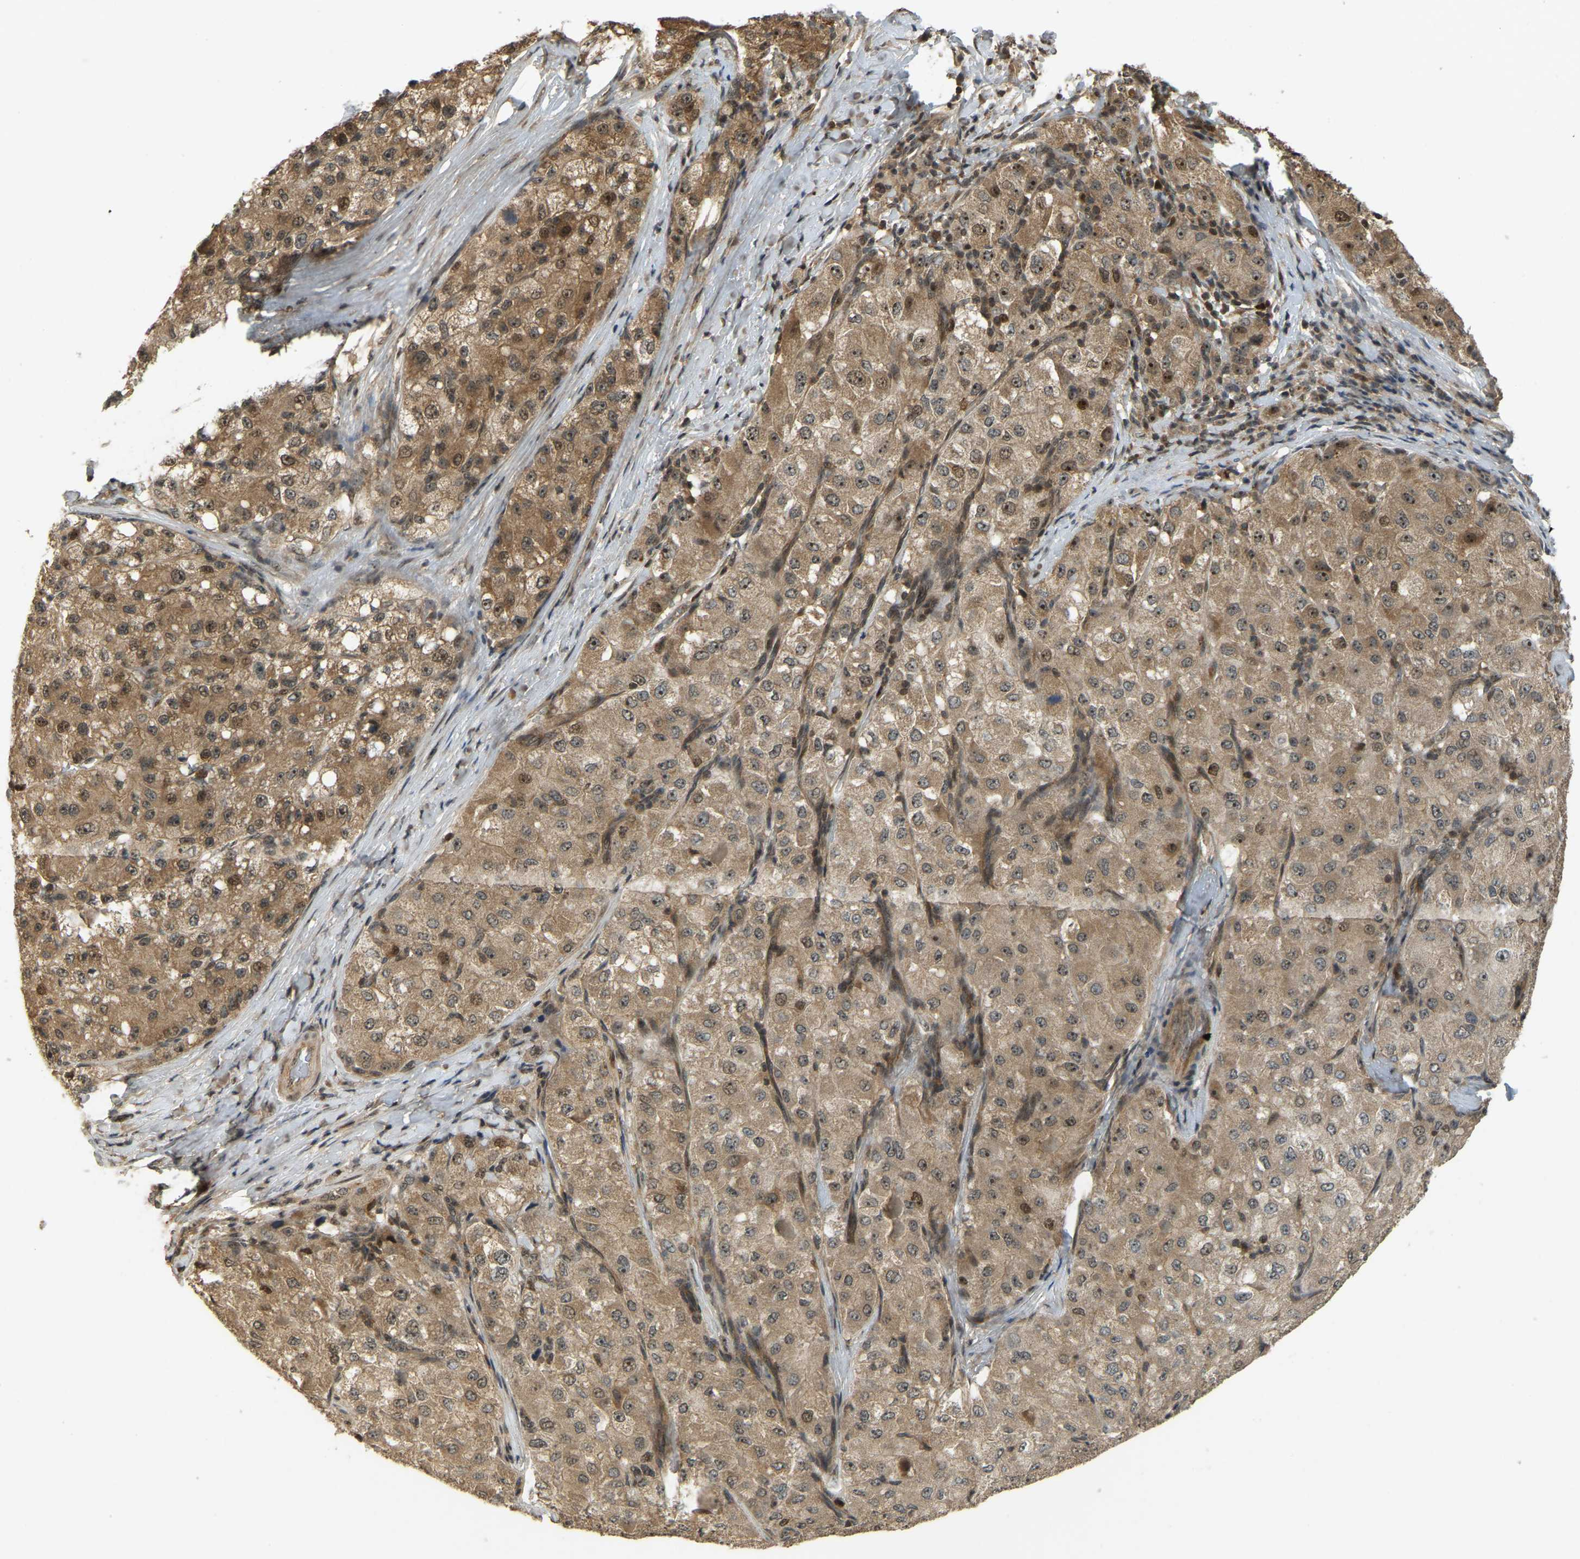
{"staining": {"intensity": "moderate", "quantity": ">75%", "location": "cytoplasmic/membranous,nuclear"}, "tissue": "liver cancer", "cell_type": "Tumor cells", "image_type": "cancer", "snomed": [{"axis": "morphology", "description": "Carcinoma, Hepatocellular, NOS"}, {"axis": "topography", "description": "Liver"}], "caption": "Protein staining displays moderate cytoplasmic/membranous and nuclear staining in about >75% of tumor cells in liver cancer. Immunohistochemistry stains the protein in brown and the nuclei are stained blue.", "gene": "BRF2", "patient": {"sex": "male", "age": 80}}